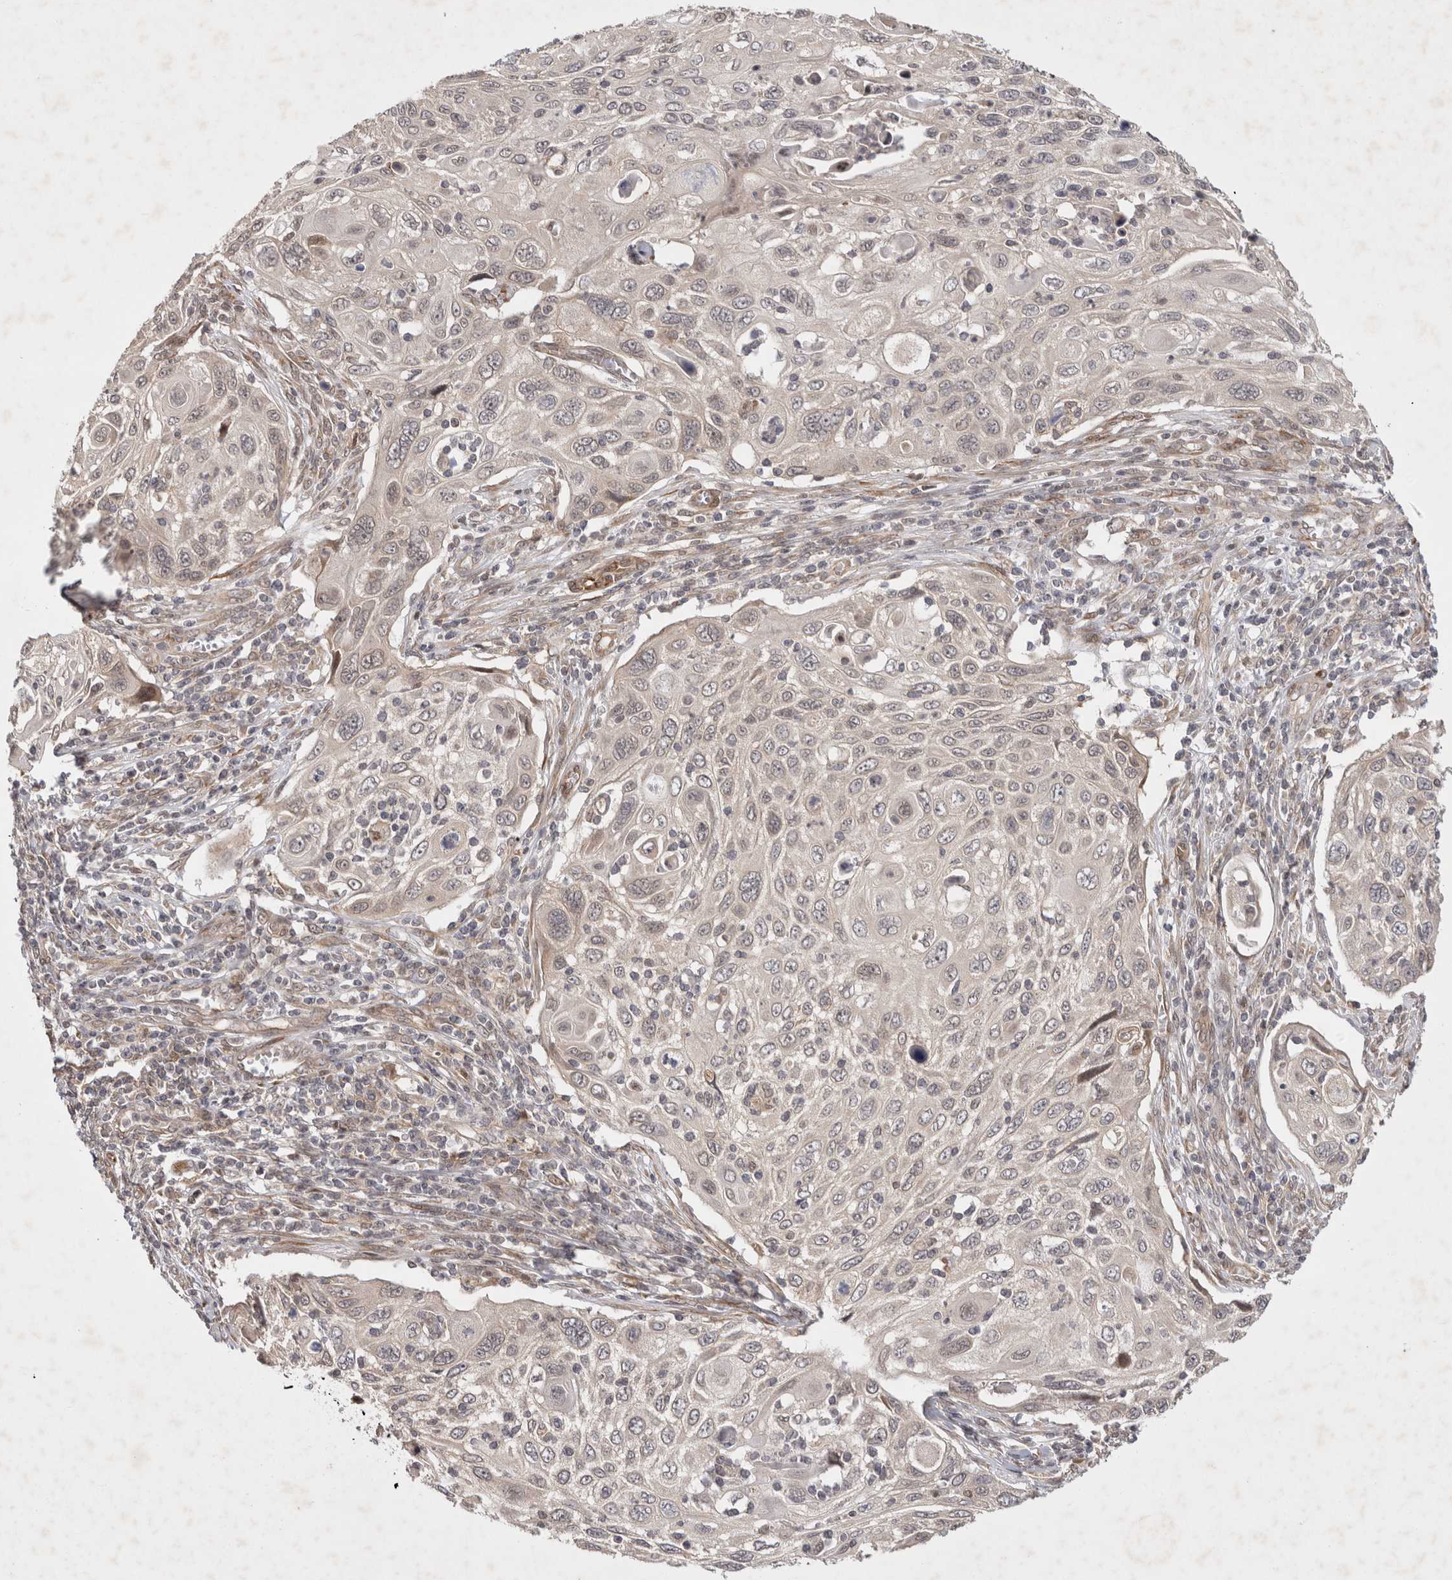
{"staining": {"intensity": "negative", "quantity": "none", "location": "none"}, "tissue": "cervical cancer", "cell_type": "Tumor cells", "image_type": "cancer", "snomed": [{"axis": "morphology", "description": "Squamous cell carcinoma, NOS"}, {"axis": "topography", "description": "Cervix"}], "caption": "A photomicrograph of cervical cancer stained for a protein displays no brown staining in tumor cells.", "gene": "ZNF318", "patient": {"sex": "female", "age": 70}}